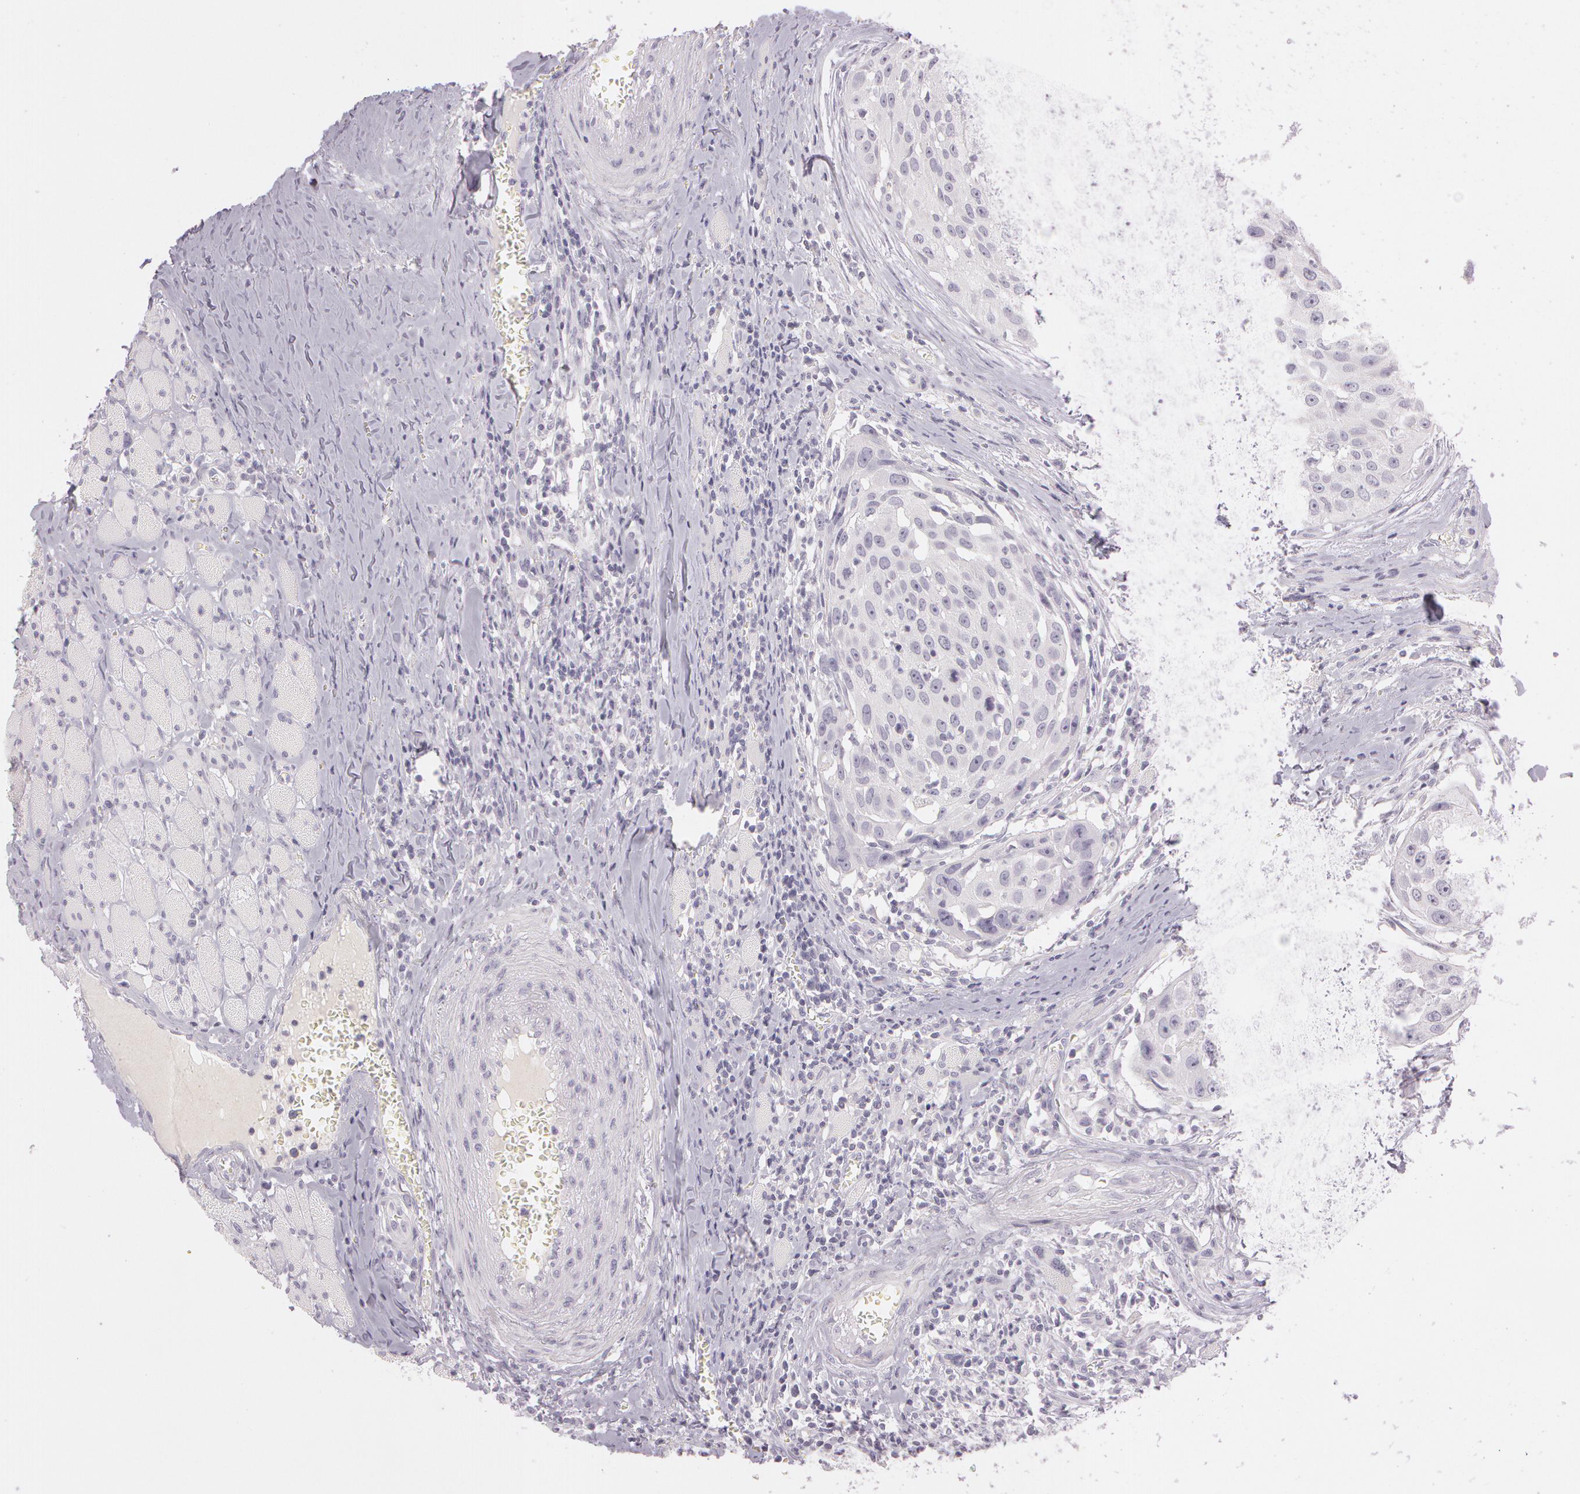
{"staining": {"intensity": "negative", "quantity": "none", "location": "none"}, "tissue": "head and neck cancer", "cell_type": "Tumor cells", "image_type": "cancer", "snomed": [{"axis": "morphology", "description": "Squamous cell carcinoma, NOS"}, {"axis": "topography", "description": "Head-Neck"}], "caption": "Immunohistochemistry (IHC) image of neoplastic tissue: human head and neck cancer stained with DAB (3,3'-diaminobenzidine) shows no significant protein staining in tumor cells. (DAB (3,3'-diaminobenzidine) IHC, high magnification).", "gene": "OTC", "patient": {"sex": "male", "age": 64}}